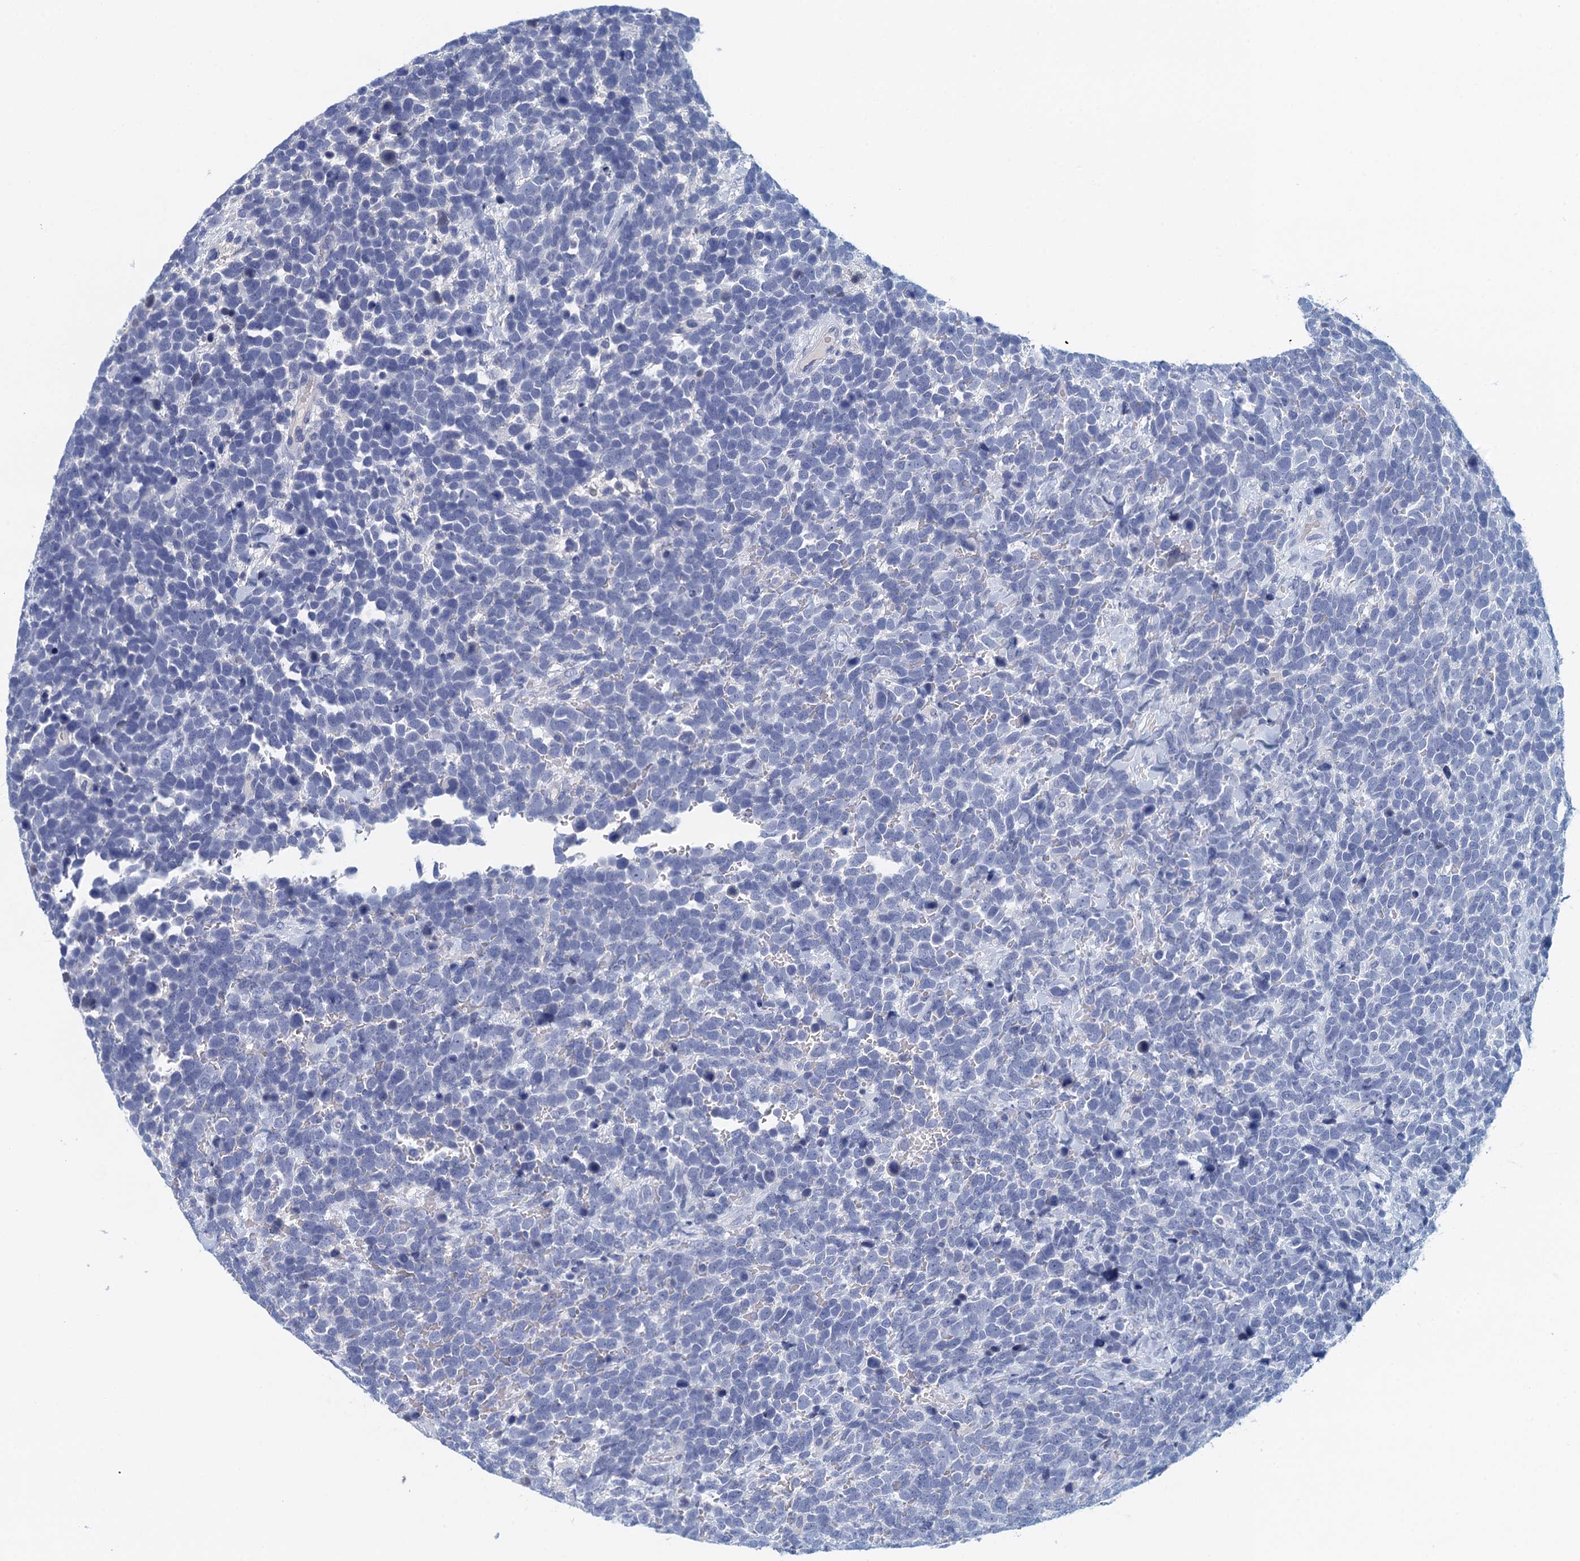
{"staining": {"intensity": "negative", "quantity": "none", "location": "none"}, "tissue": "urothelial cancer", "cell_type": "Tumor cells", "image_type": "cancer", "snomed": [{"axis": "morphology", "description": "Urothelial carcinoma, High grade"}, {"axis": "topography", "description": "Urinary bladder"}], "caption": "High power microscopy micrograph of an immunohistochemistry histopathology image of high-grade urothelial carcinoma, revealing no significant positivity in tumor cells.", "gene": "CYP51A1", "patient": {"sex": "female", "age": 82}}